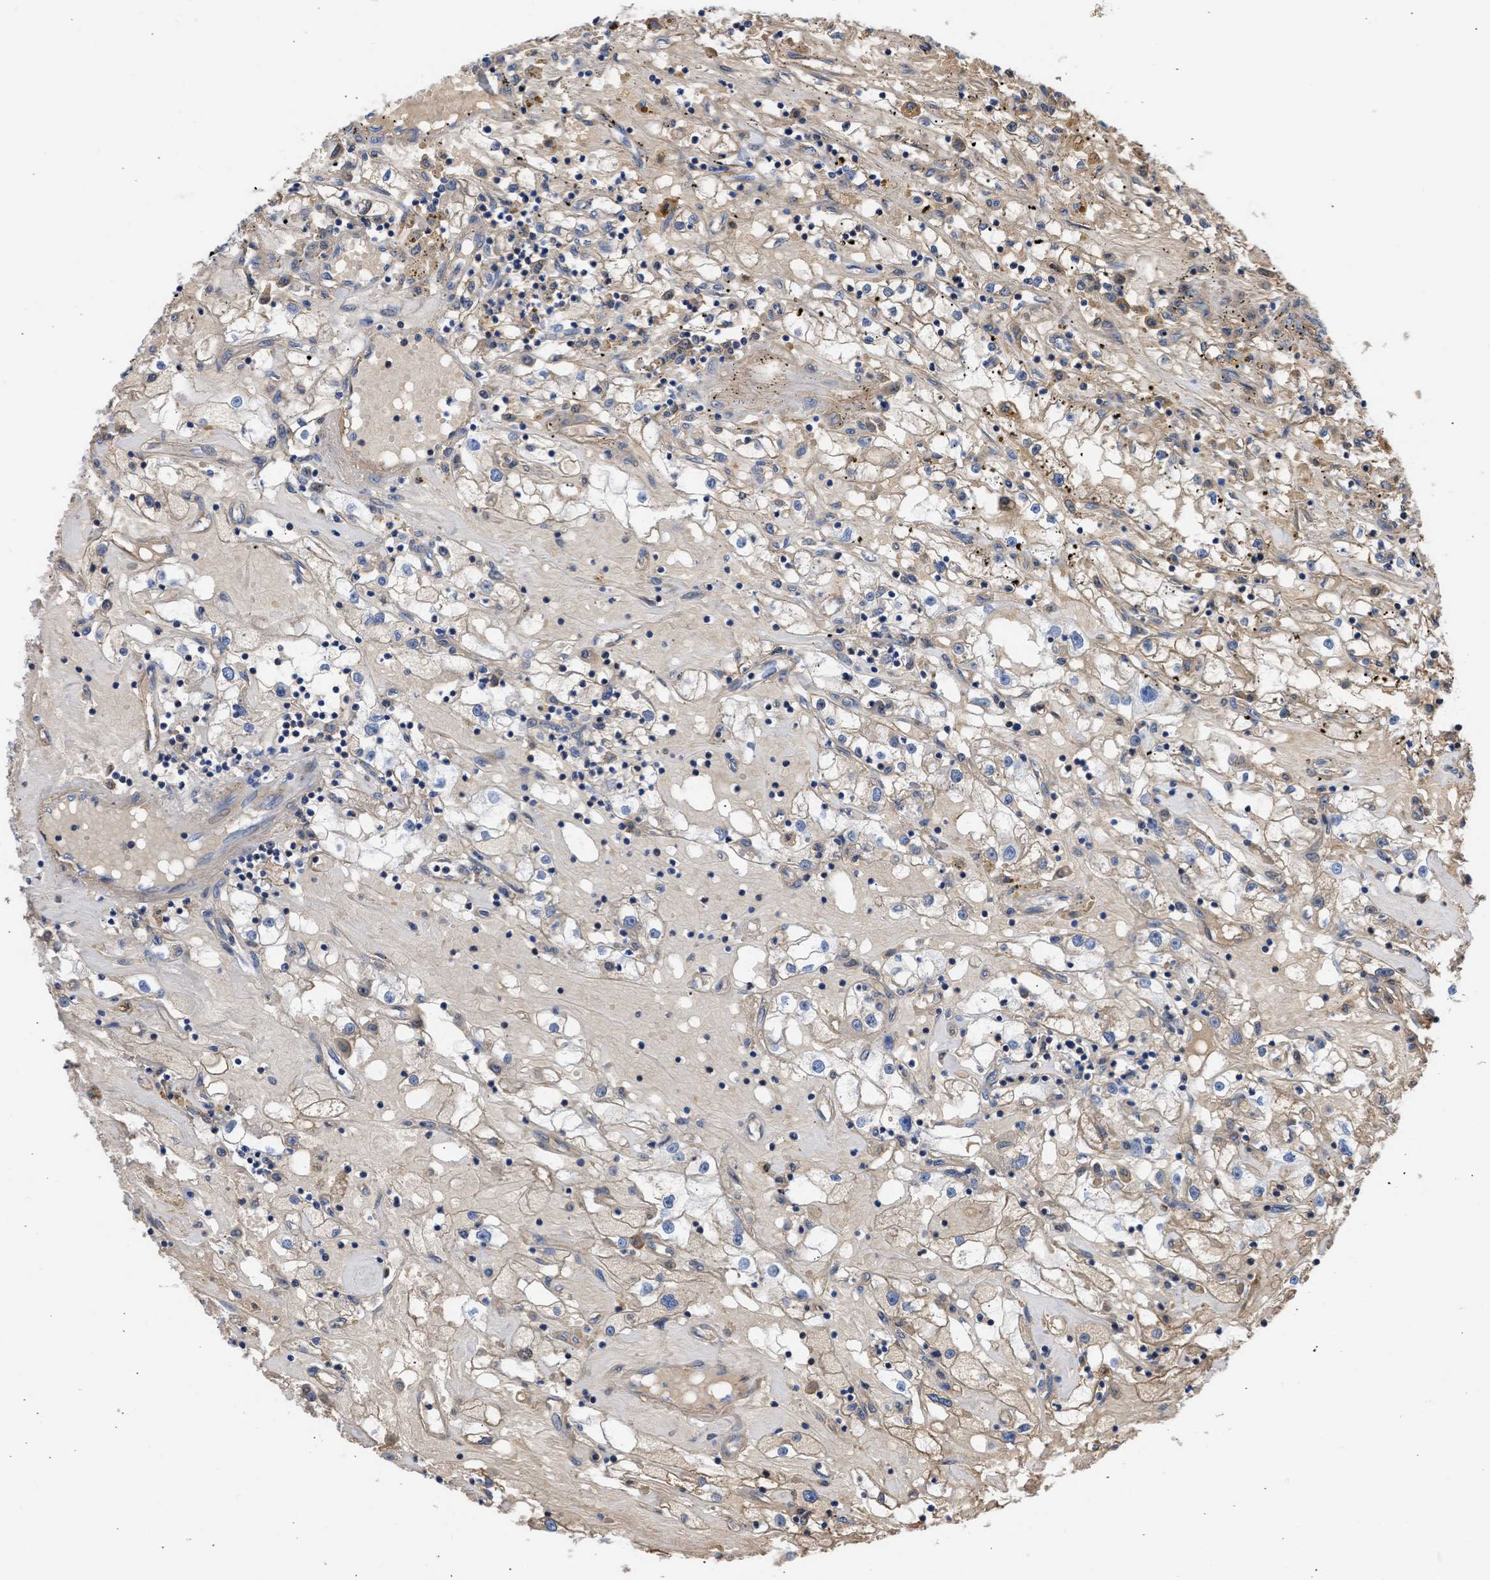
{"staining": {"intensity": "moderate", "quantity": "25%-75%", "location": "cytoplasmic/membranous"}, "tissue": "renal cancer", "cell_type": "Tumor cells", "image_type": "cancer", "snomed": [{"axis": "morphology", "description": "Adenocarcinoma, NOS"}, {"axis": "topography", "description": "Kidney"}], "caption": "Renal adenocarcinoma stained with IHC shows moderate cytoplasmic/membranous staining in approximately 25%-75% of tumor cells.", "gene": "MAS1L", "patient": {"sex": "male", "age": 56}}